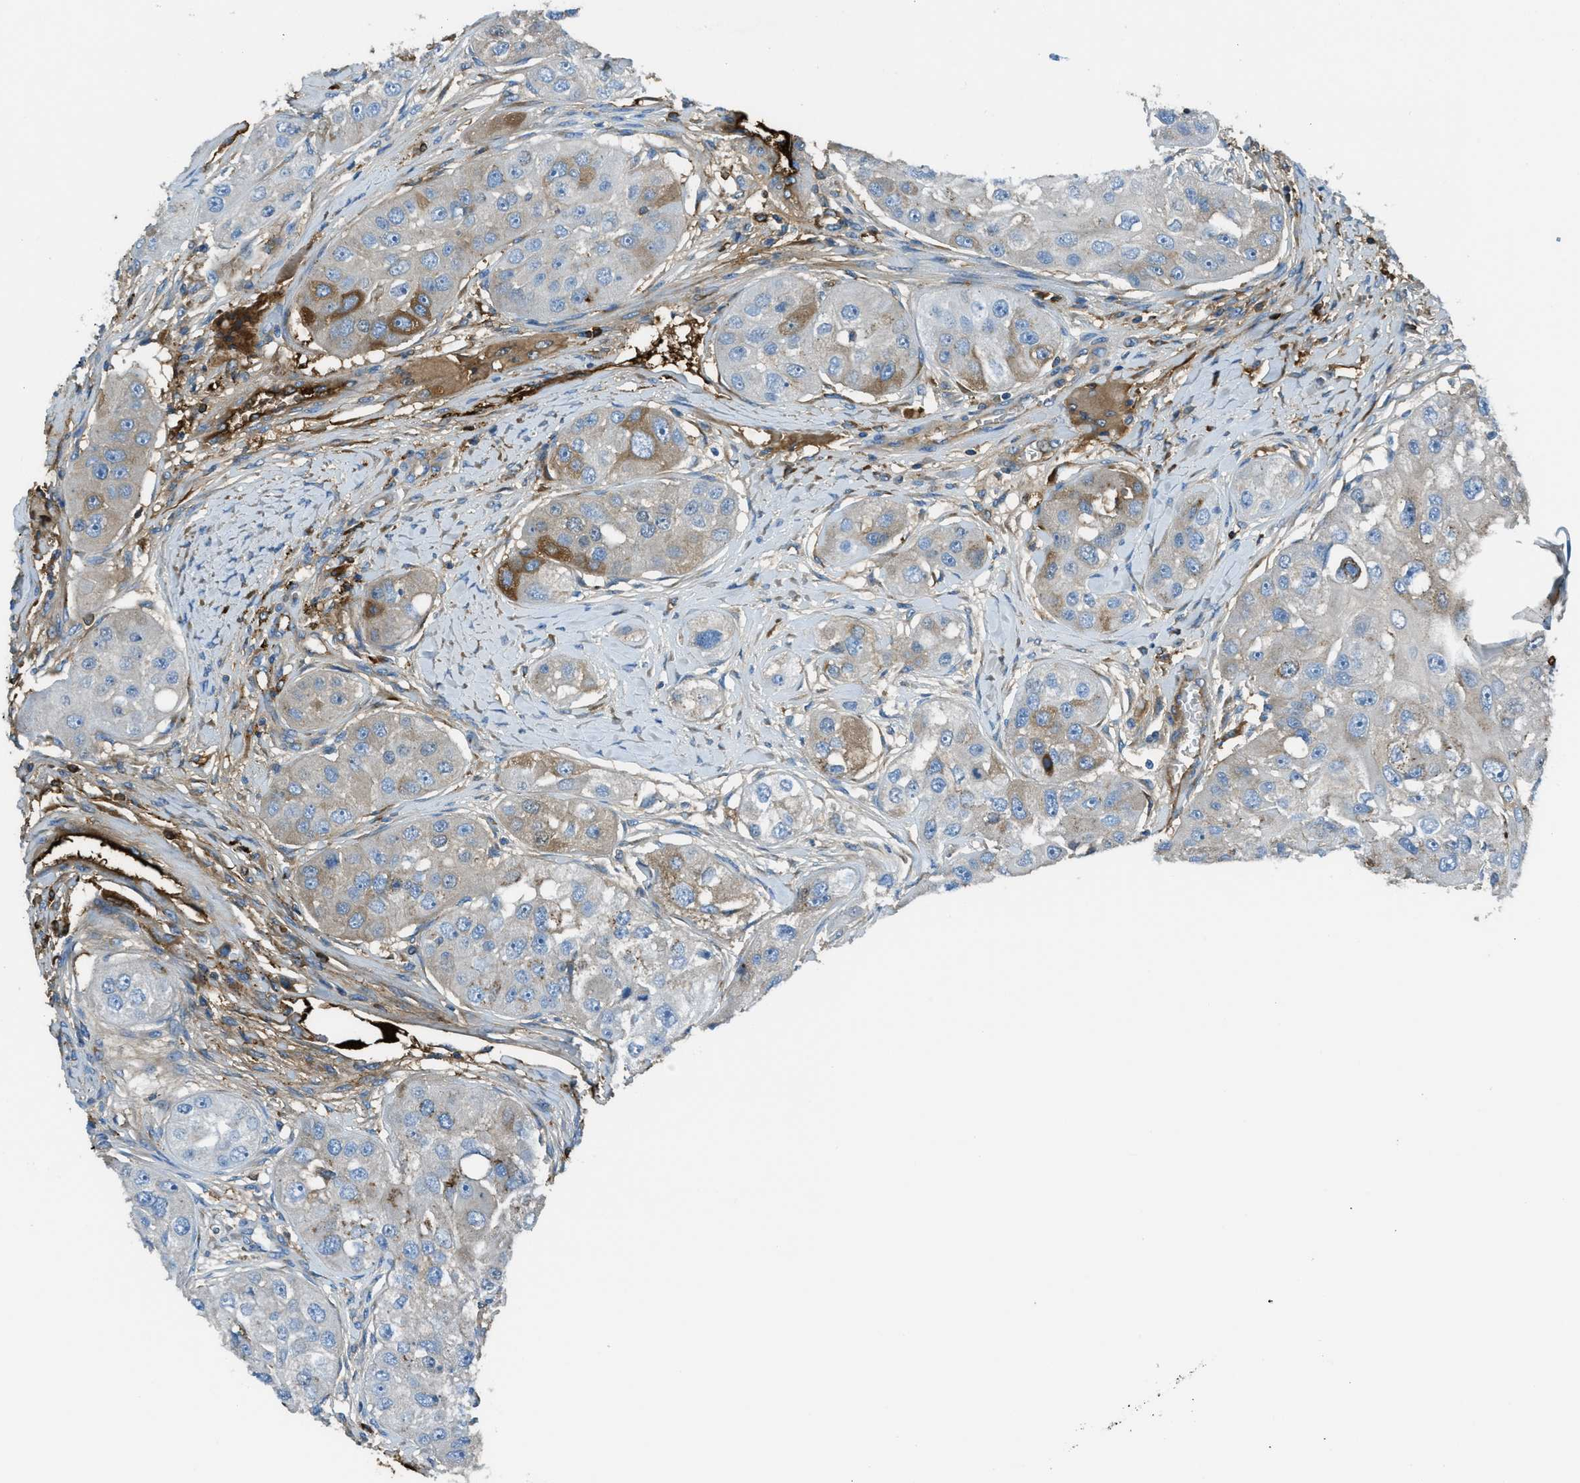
{"staining": {"intensity": "weak", "quantity": "<25%", "location": "cytoplasmic/membranous"}, "tissue": "head and neck cancer", "cell_type": "Tumor cells", "image_type": "cancer", "snomed": [{"axis": "morphology", "description": "Normal tissue, NOS"}, {"axis": "morphology", "description": "Squamous cell carcinoma, NOS"}, {"axis": "topography", "description": "Skeletal muscle"}, {"axis": "topography", "description": "Head-Neck"}], "caption": "DAB (3,3'-diaminobenzidine) immunohistochemical staining of squamous cell carcinoma (head and neck) displays no significant staining in tumor cells.", "gene": "TRIM59", "patient": {"sex": "male", "age": 51}}